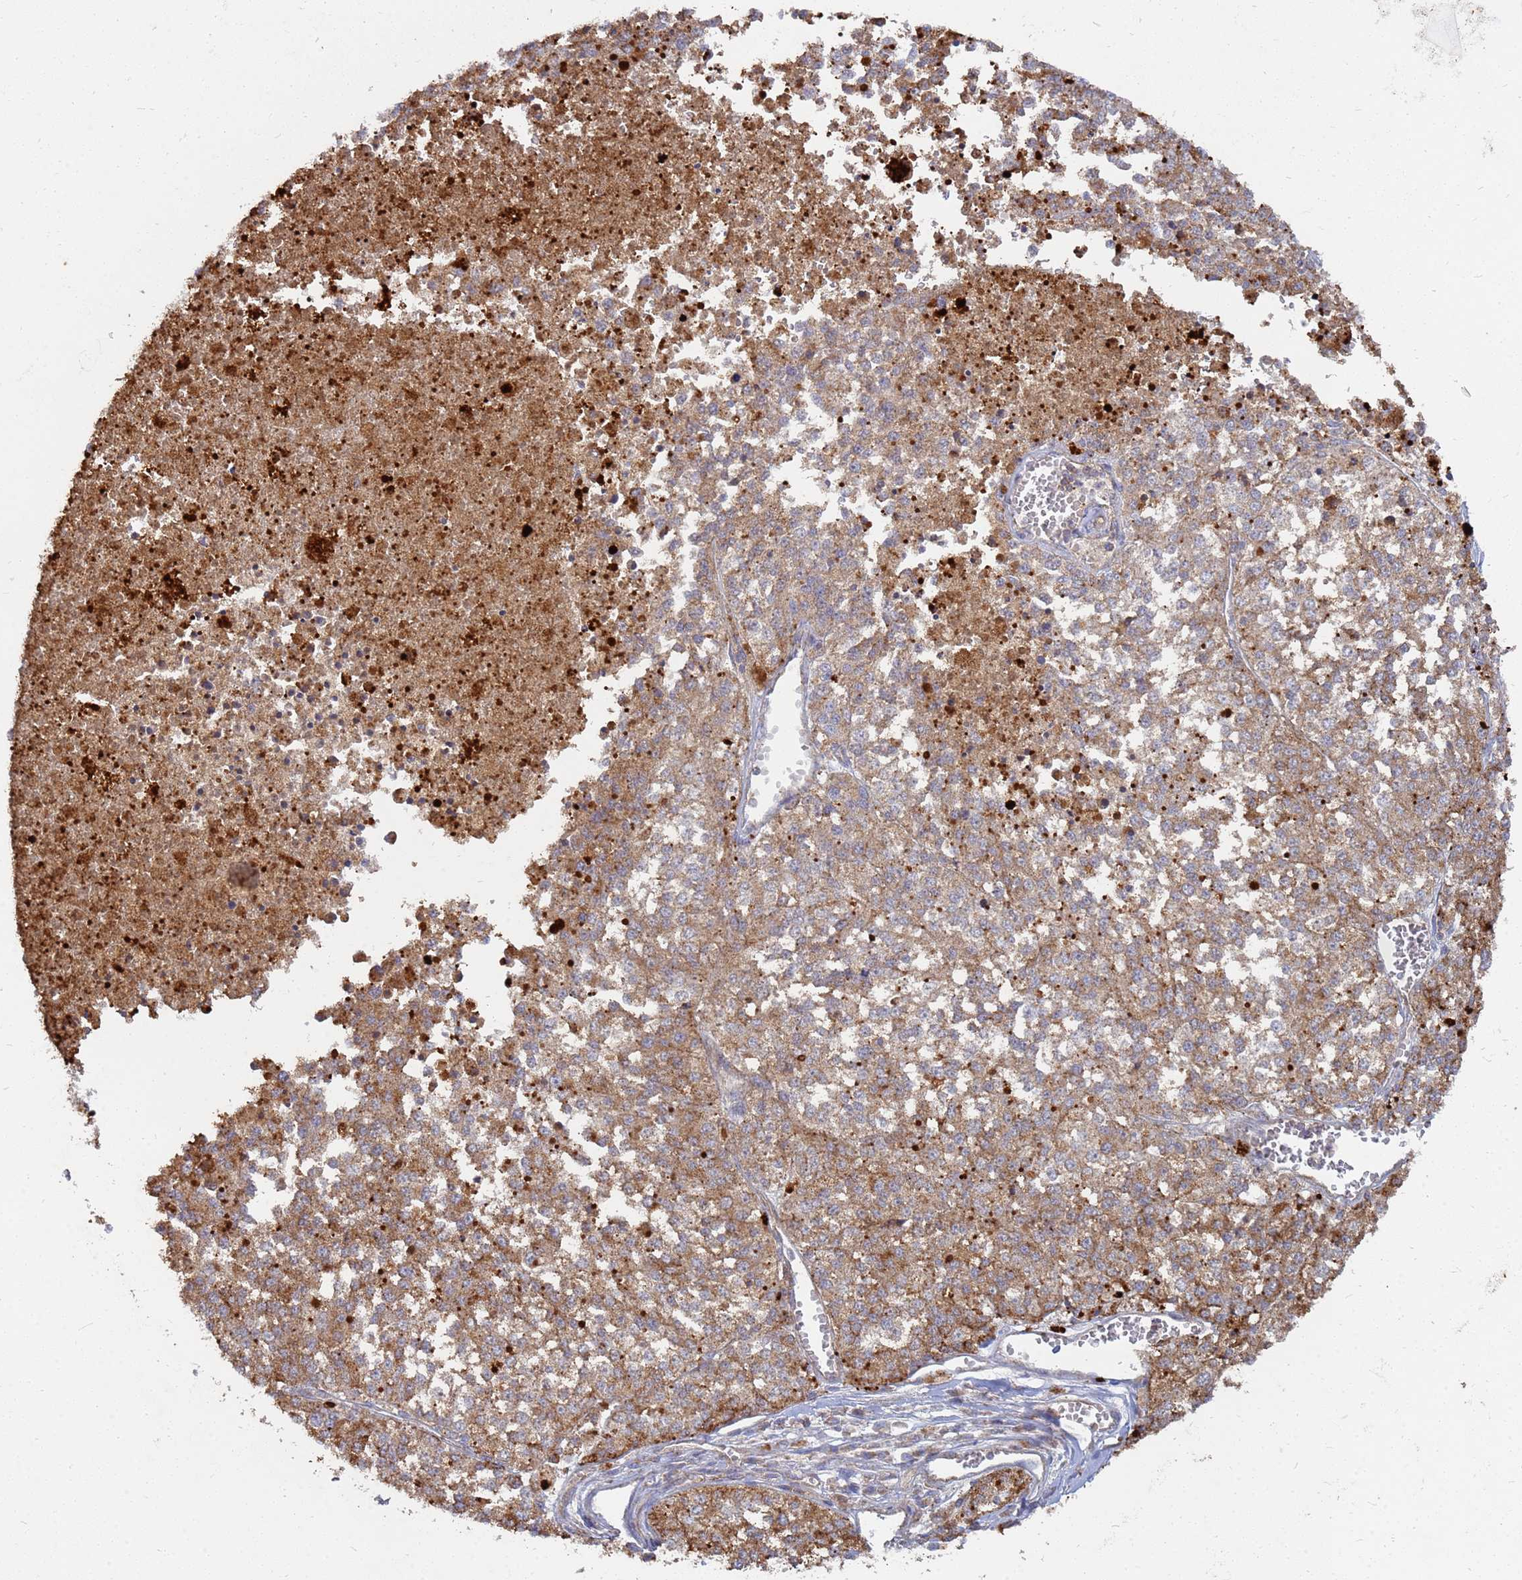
{"staining": {"intensity": "moderate", "quantity": ">75%", "location": "cytoplasmic/membranous"}, "tissue": "melanoma", "cell_type": "Tumor cells", "image_type": "cancer", "snomed": [{"axis": "morphology", "description": "Malignant melanoma, NOS"}, {"axis": "topography", "description": "Skin"}], "caption": "This is a photomicrograph of immunohistochemistry staining of melanoma, which shows moderate staining in the cytoplasmic/membranous of tumor cells.", "gene": "CDC34", "patient": {"sex": "female", "age": 64}}